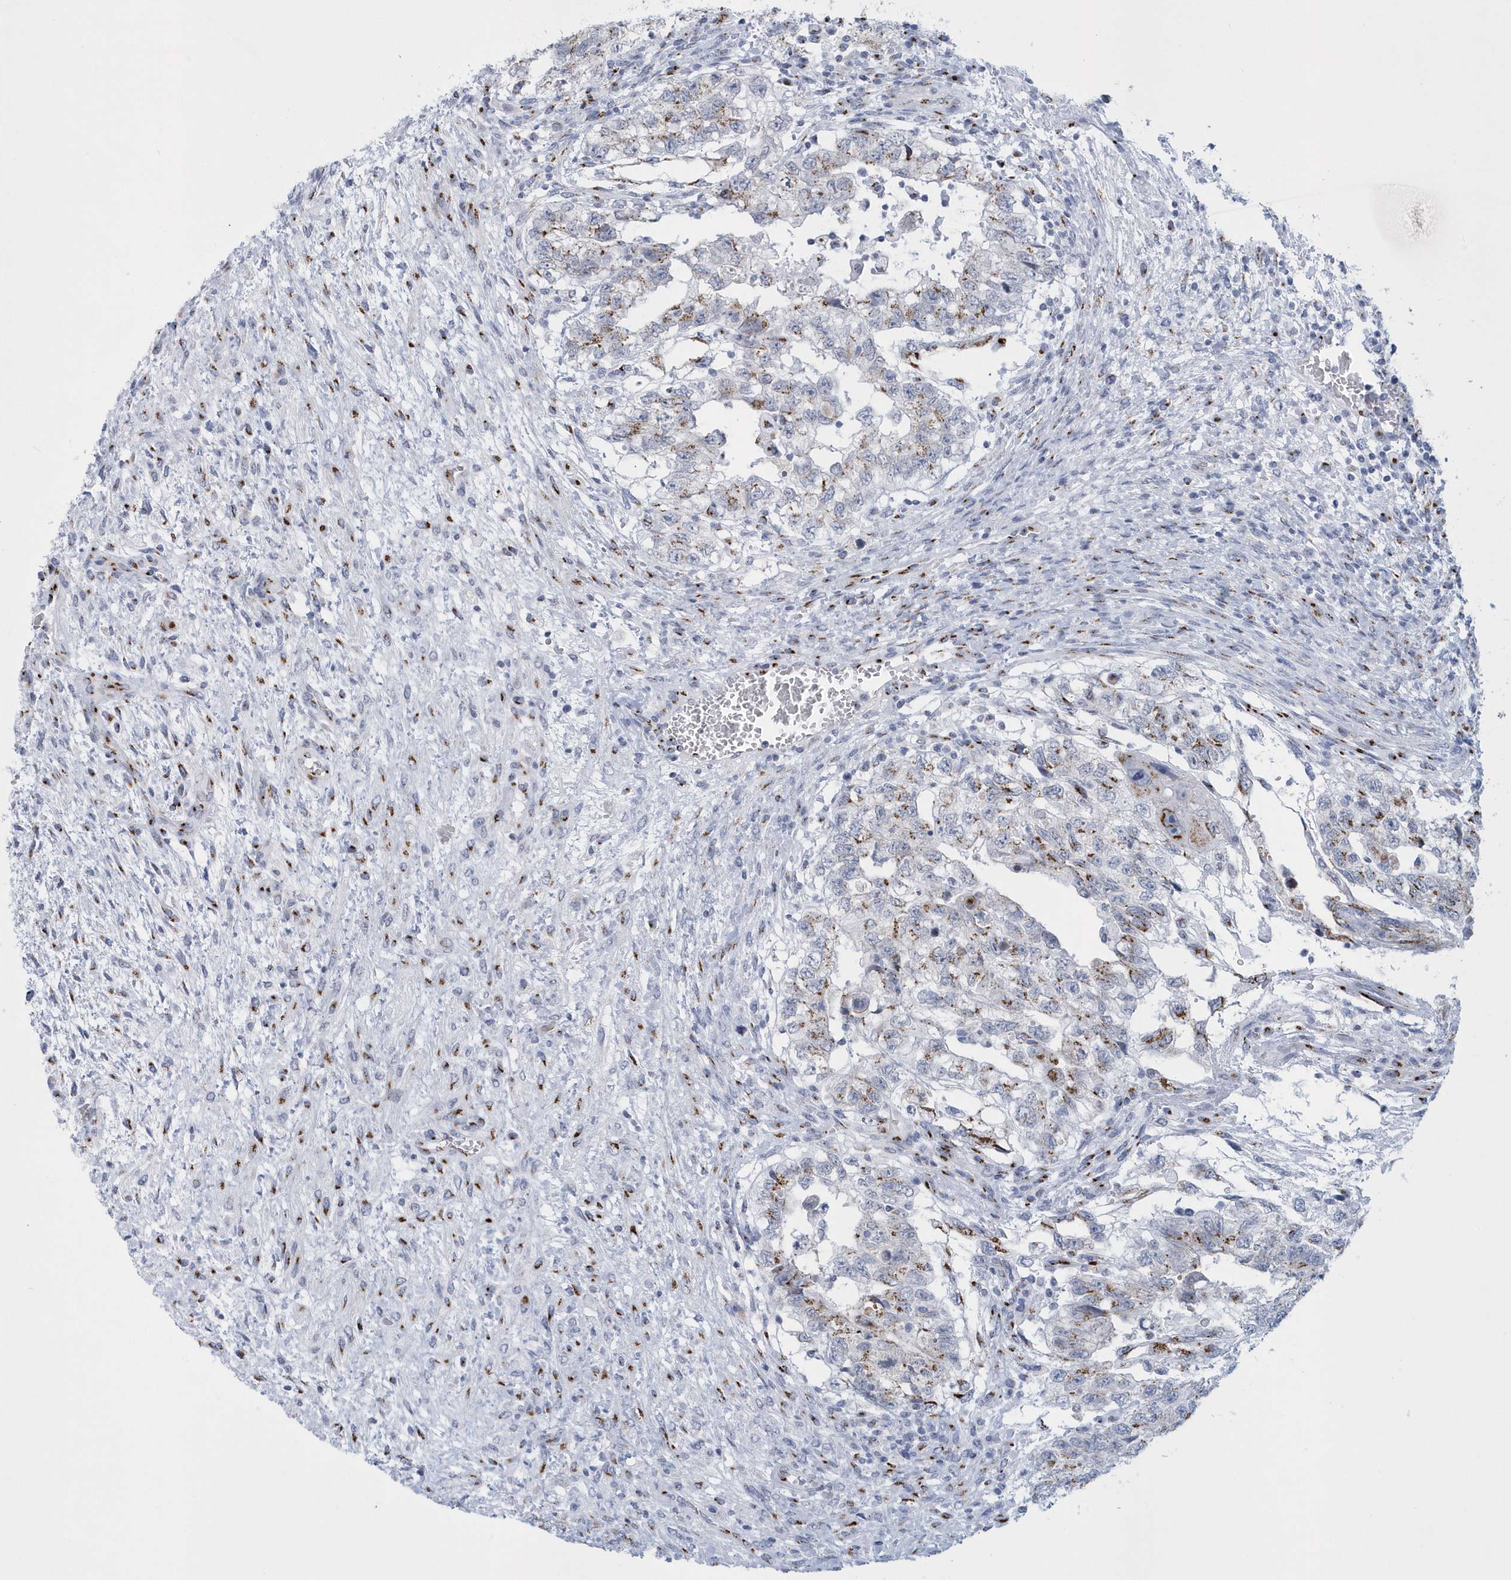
{"staining": {"intensity": "weak", "quantity": ">75%", "location": "cytoplasmic/membranous"}, "tissue": "testis cancer", "cell_type": "Tumor cells", "image_type": "cancer", "snomed": [{"axis": "morphology", "description": "Carcinoma, Embryonal, NOS"}, {"axis": "topography", "description": "Testis"}], "caption": "DAB (3,3'-diaminobenzidine) immunohistochemical staining of human testis embryonal carcinoma demonstrates weak cytoplasmic/membranous protein staining in about >75% of tumor cells.", "gene": "SLX9", "patient": {"sex": "male", "age": 36}}